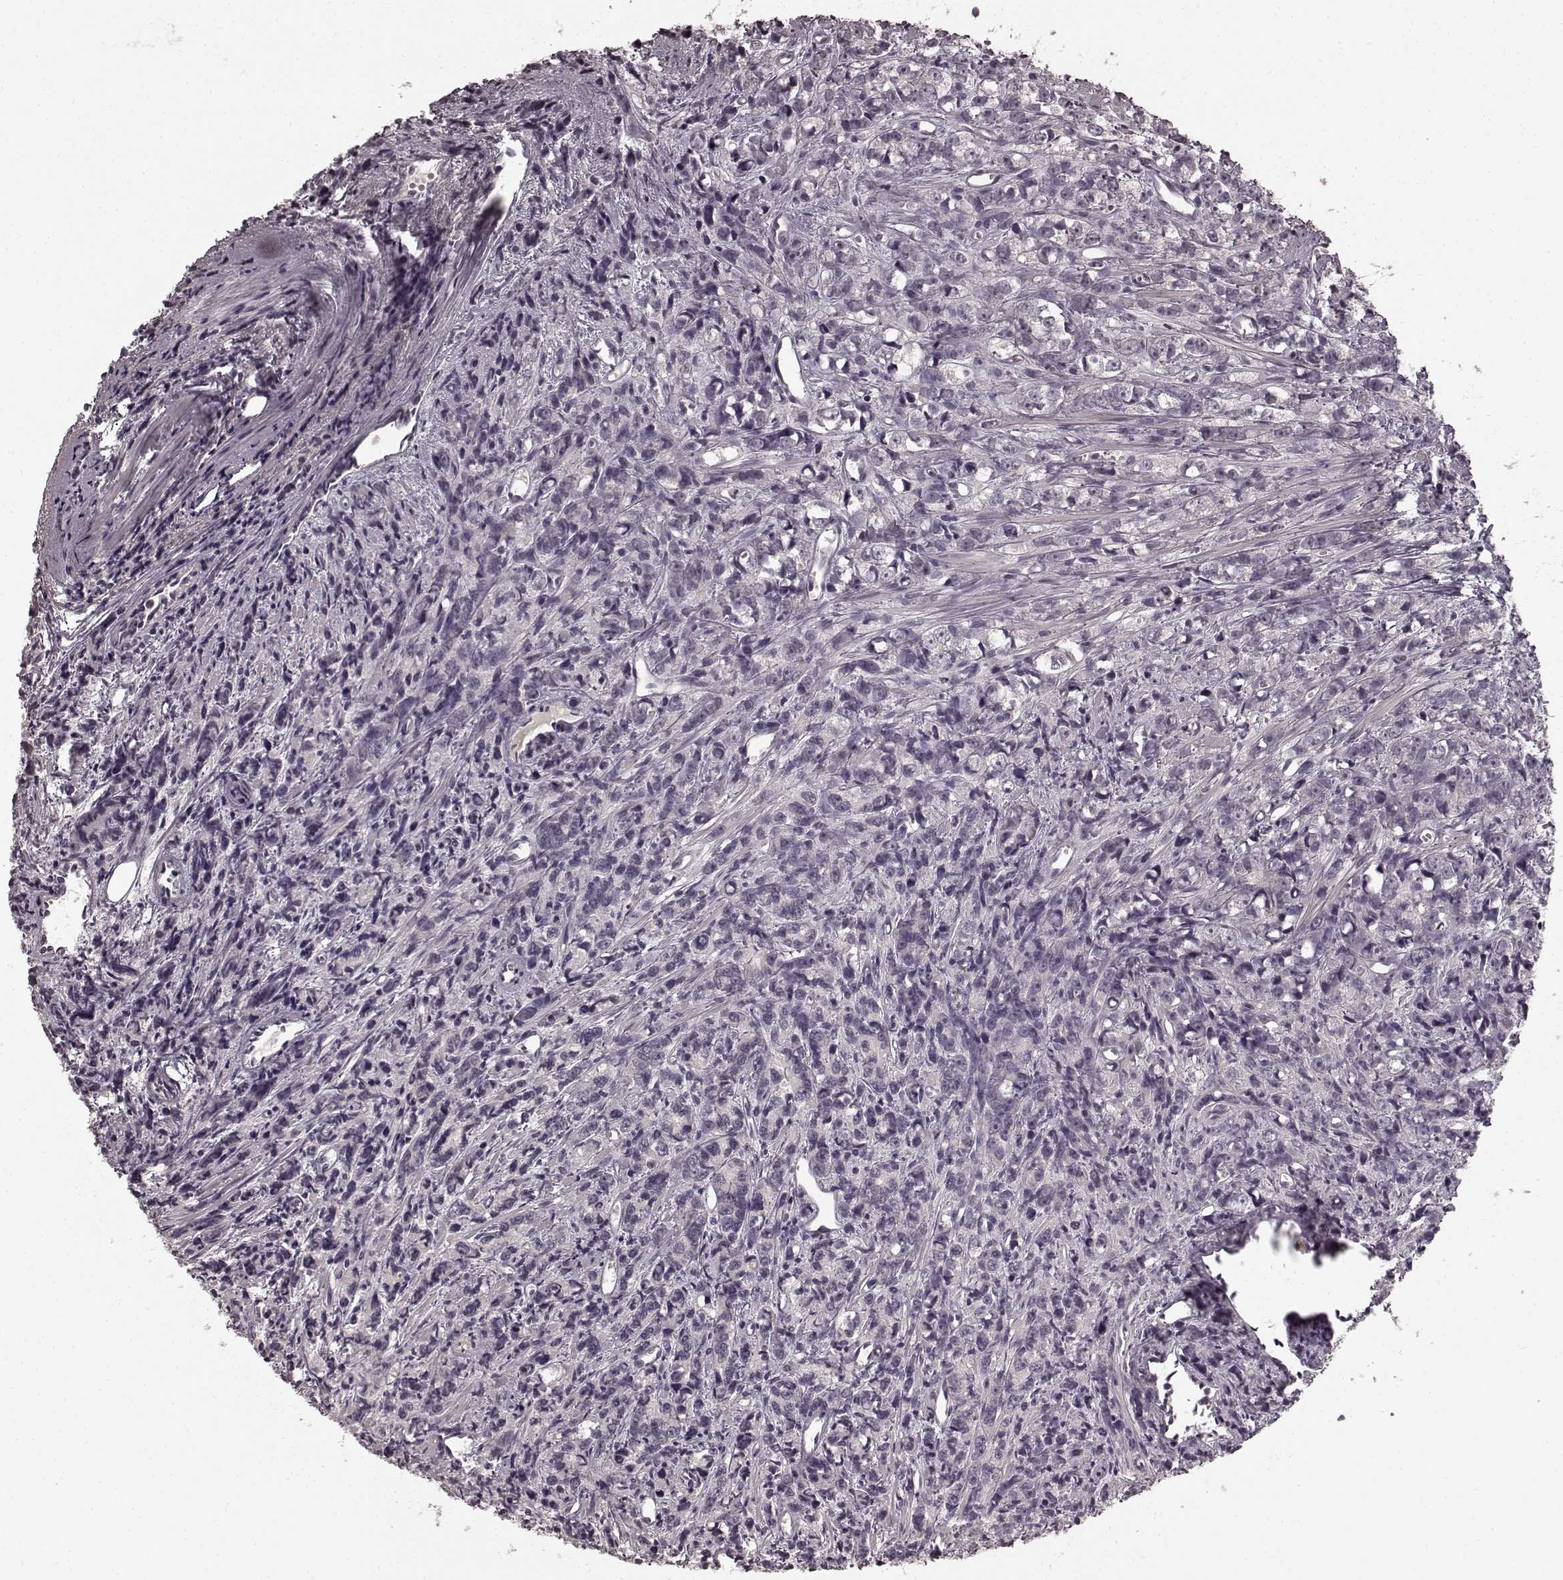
{"staining": {"intensity": "negative", "quantity": "none", "location": "none"}, "tissue": "prostate cancer", "cell_type": "Tumor cells", "image_type": "cancer", "snomed": [{"axis": "morphology", "description": "Adenocarcinoma, High grade"}, {"axis": "topography", "description": "Prostate"}], "caption": "There is no significant staining in tumor cells of prostate high-grade adenocarcinoma.", "gene": "PRKCE", "patient": {"sex": "male", "age": 77}}